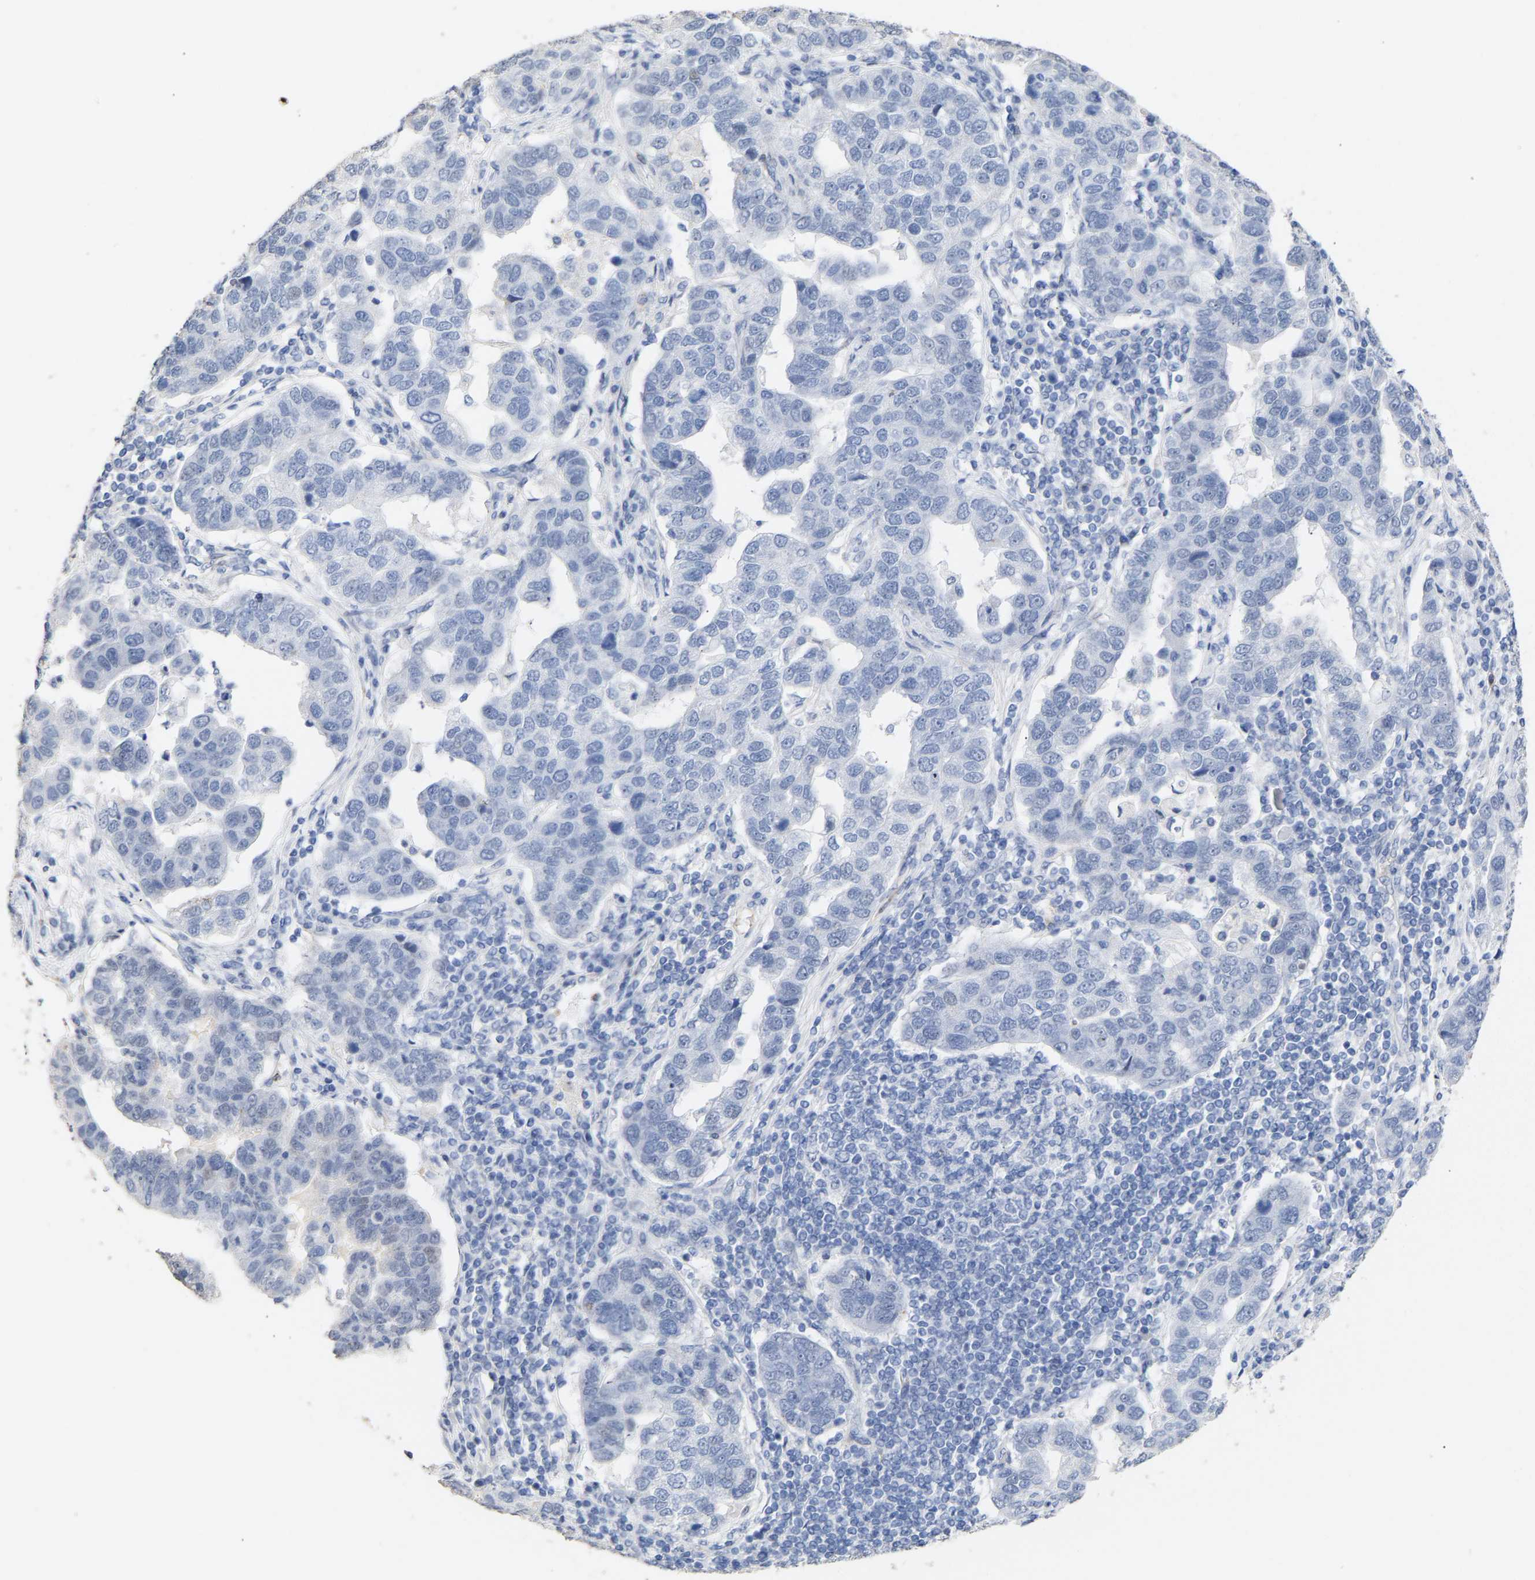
{"staining": {"intensity": "negative", "quantity": "none", "location": "none"}, "tissue": "pancreatic cancer", "cell_type": "Tumor cells", "image_type": "cancer", "snomed": [{"axis": "morphology", "description": "Adenocarcinoma, NOS"}, {"axis": "topography", "description": "Pancreas"}], "caption": "Tumor cells are negative for protein expression in human pancreatic cancer.", "gene": "AMPH", "patient": {"sex": "female", "age": 61}}